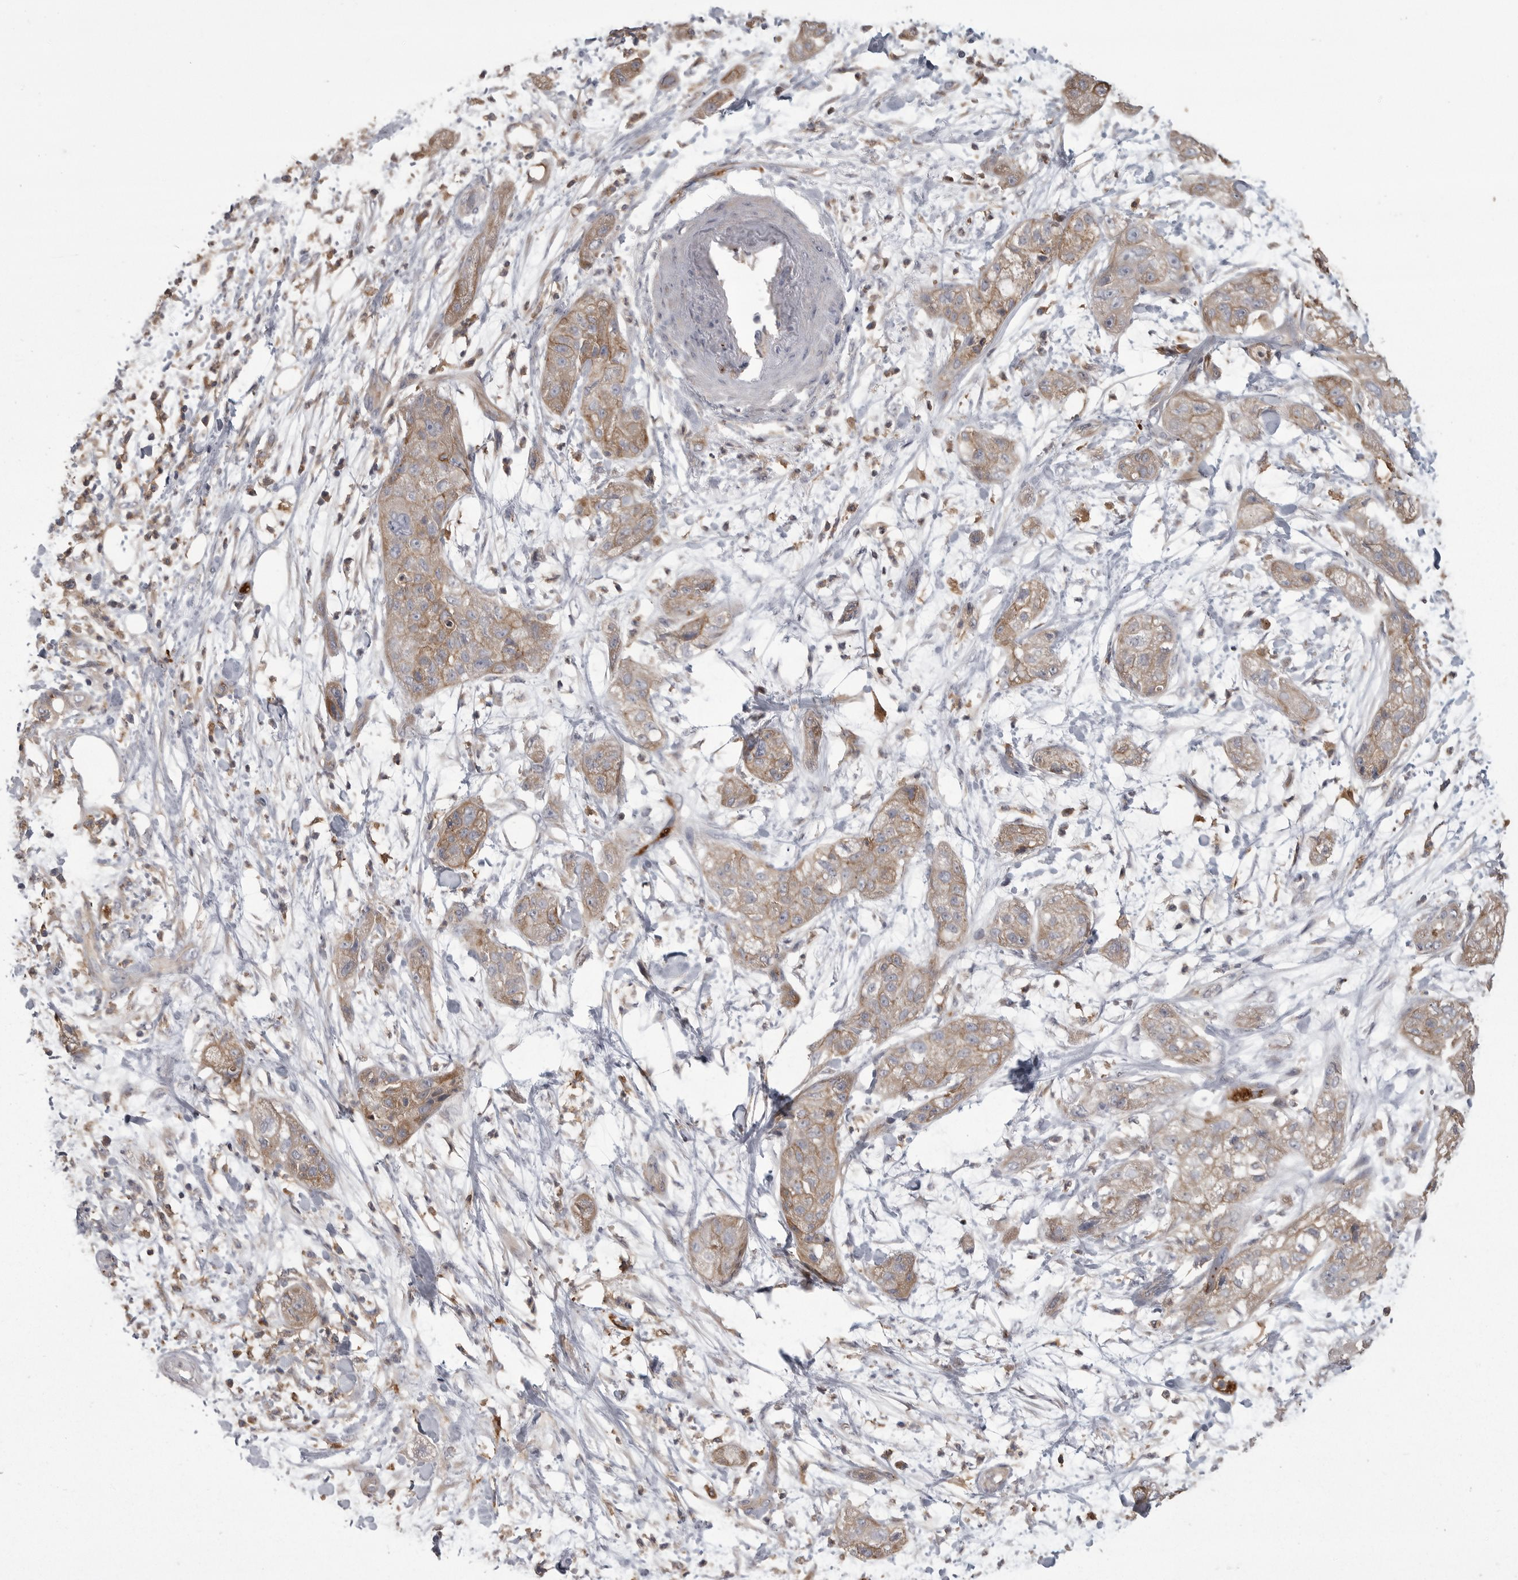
{"staining": {"intensity": "moderate", "quantity": ">75%", "location": "cytoplasmic/membranous"}, "tissue": "pancreatic cancer", "cell_type": "Tumor cells", "image_type": "cancer", "snomed": [{"axis": "morphology", "description": "Adenocarcinoma, NOS"}, {"axis": "topography", "description": "Pancreas"}], "caption": "Protein expression by immunohistochemistry (IHC) demonstrates moderate cytoplasmic/membranous positivity in approximately >75% of tumor cells in adenocarcinoma (pancreatic).", "gene": "CMTM6", "patient": {"sex": "female", "age": 78}}